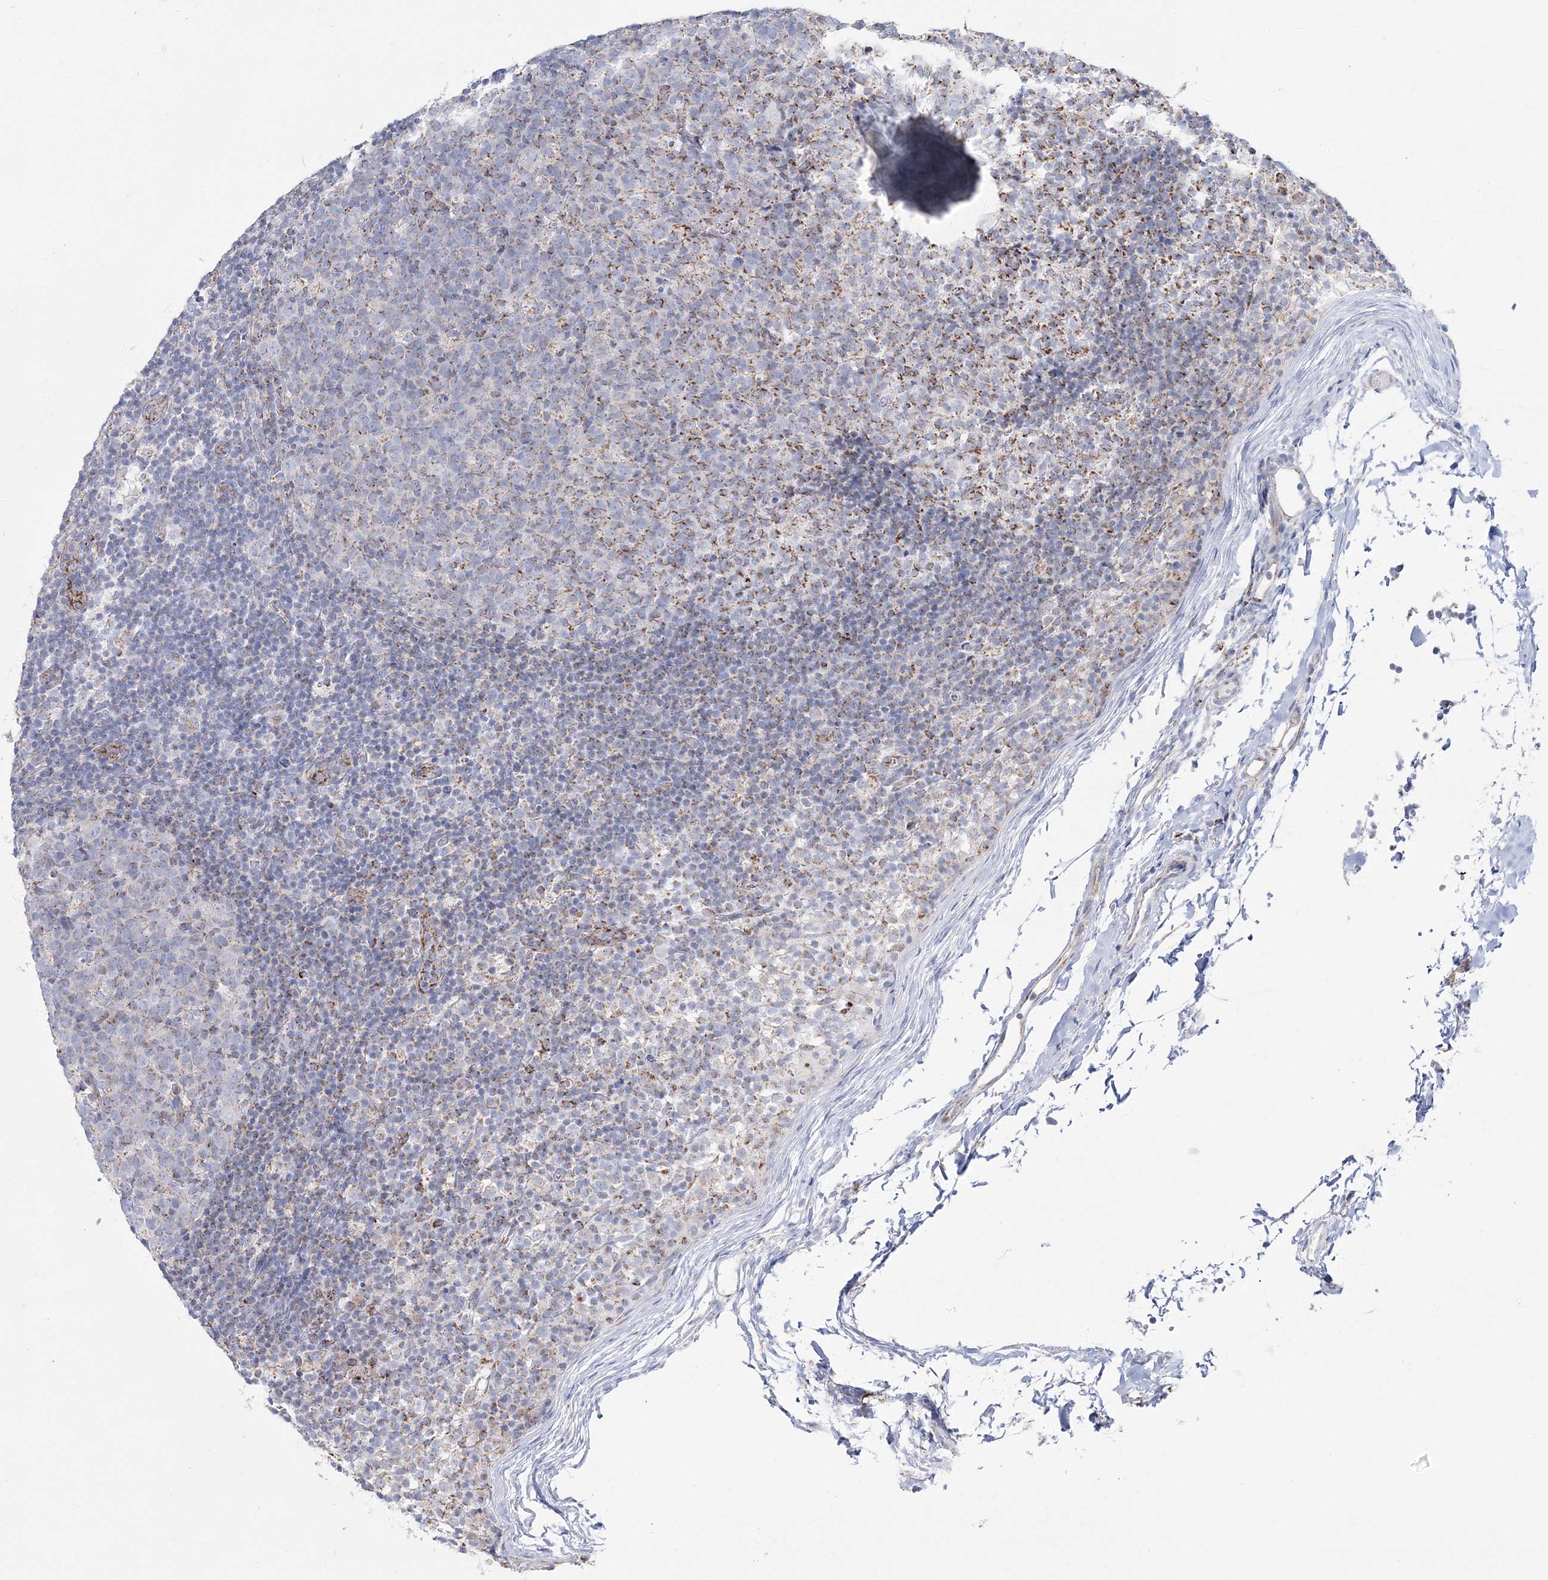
{"staining": {"intensity": "moderate", "quantity": "25%-75%", "location": "cytoplasmic/membranous"}, "tissue": "lymph node", "cell_type": "Germinal center cells", "image_type": "normal", "snomed": [{"axis": "morphology", "description": "Normal tissue, NOS"}, {"axis": "morphology", "description": "Inflammation, NOS"}, {"axis": "topography", "description": "Lymph node"}], "caption": "Unremarkable lymph node shows moderate cytoplasmic/membranous expression in approximately 25%-75% of germinal center cells, visualized by immunohistochemistry. Using DAB (3,3'-diaminobenzidine) (brown) and hematoxylin (blue) stains, captured at high magnification using brightfield microscopy.", "gene": "HIBCH", "patient": {"sex": "male", "age": 55}}